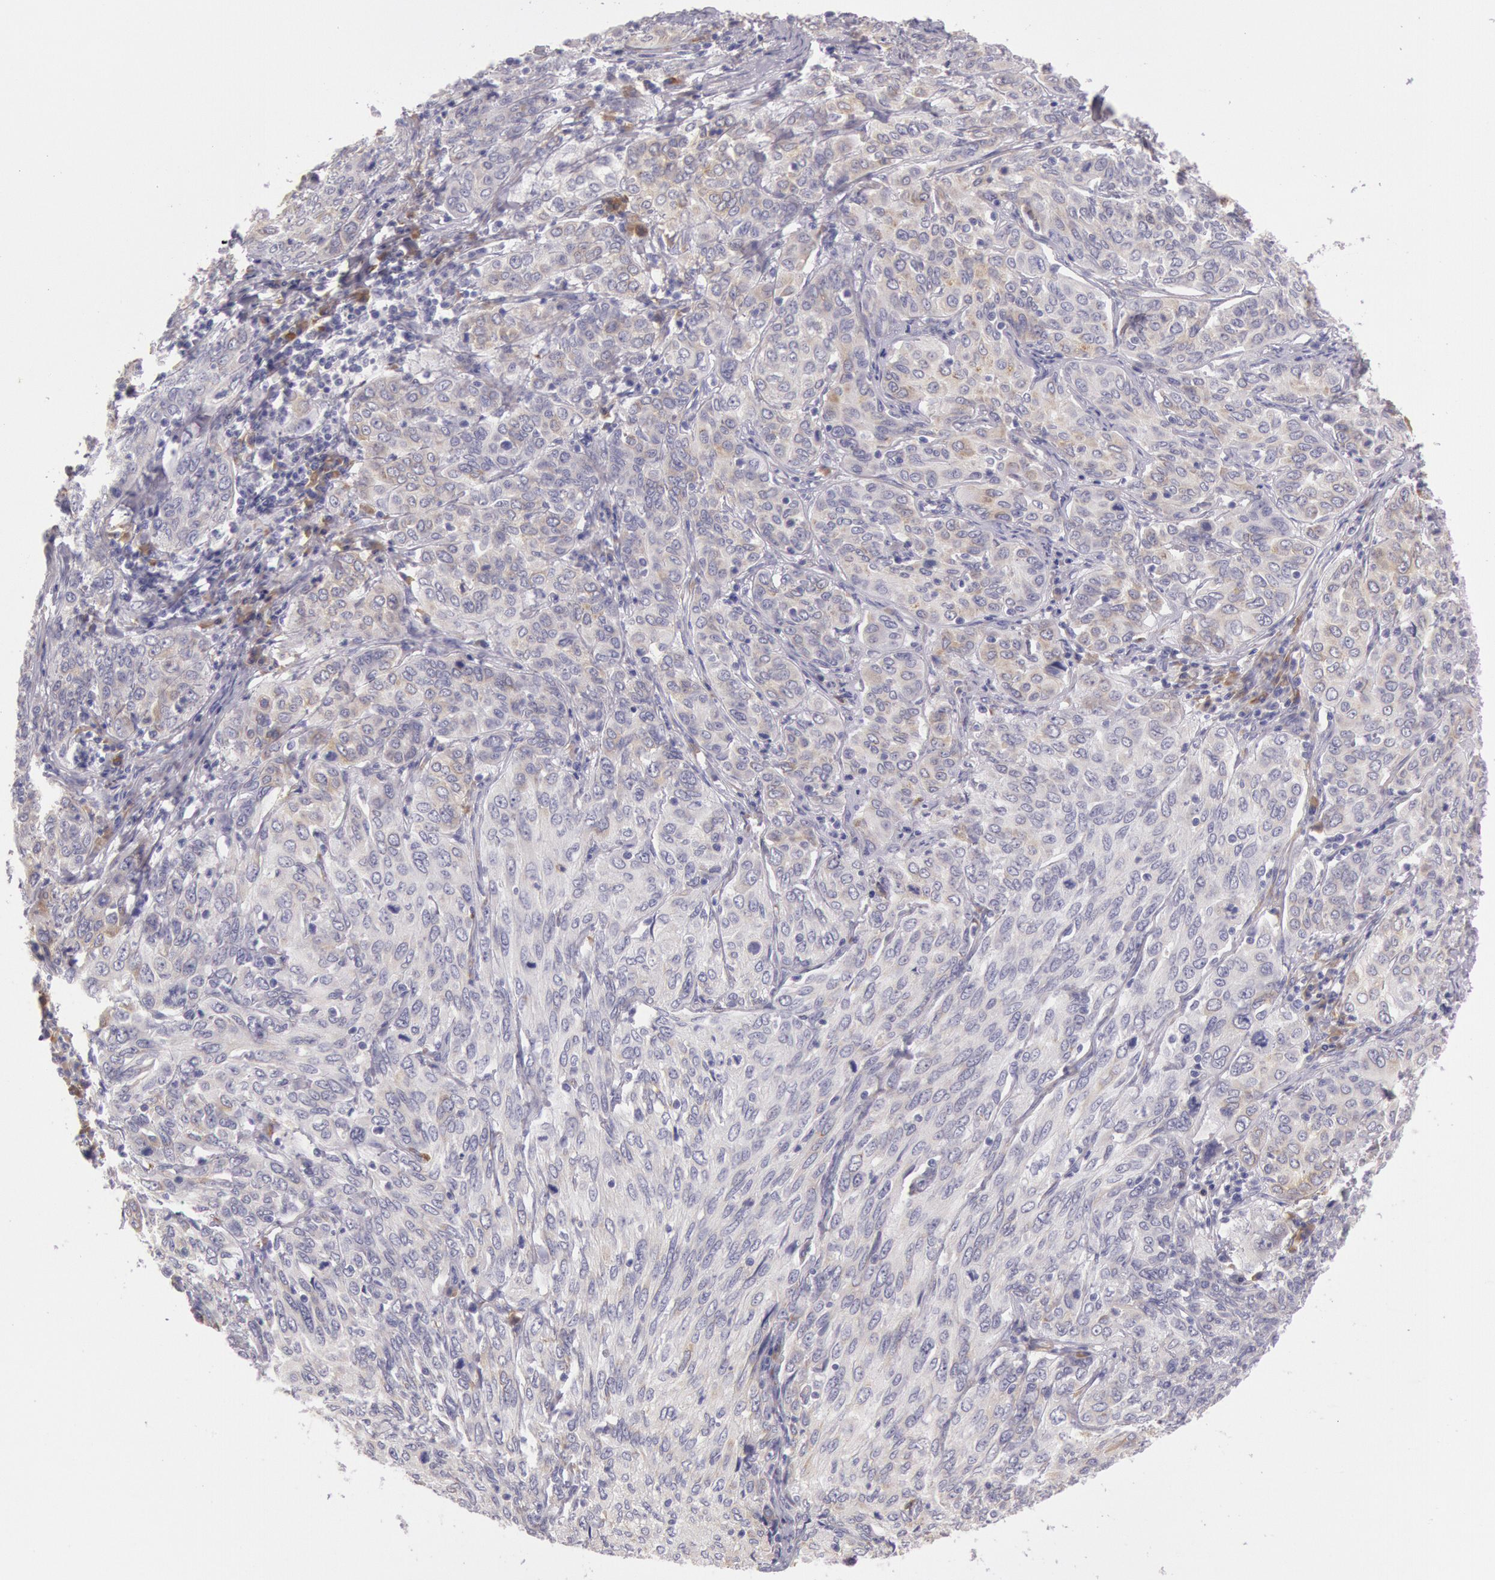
{"staining": {"intensity": "weak", "quantity": "<25%", "location": "cytoplasmic/membranous"}, "tissue": "cervical cancer", "cell_type": "Tumor cells", "image_type": "cancer", "snomed": [{"axis": "morphology", "description": "Squamous cell carcinoma, NOS"}, {"axis": "topography", "description": "Cervix"}], "caption": "Human cervical cancer stained for a protein using immunohistochemistry exhibits no staining in tumor cells.", "gene": "CIDEB", "patient": {"sex": "female", "age": 38}}